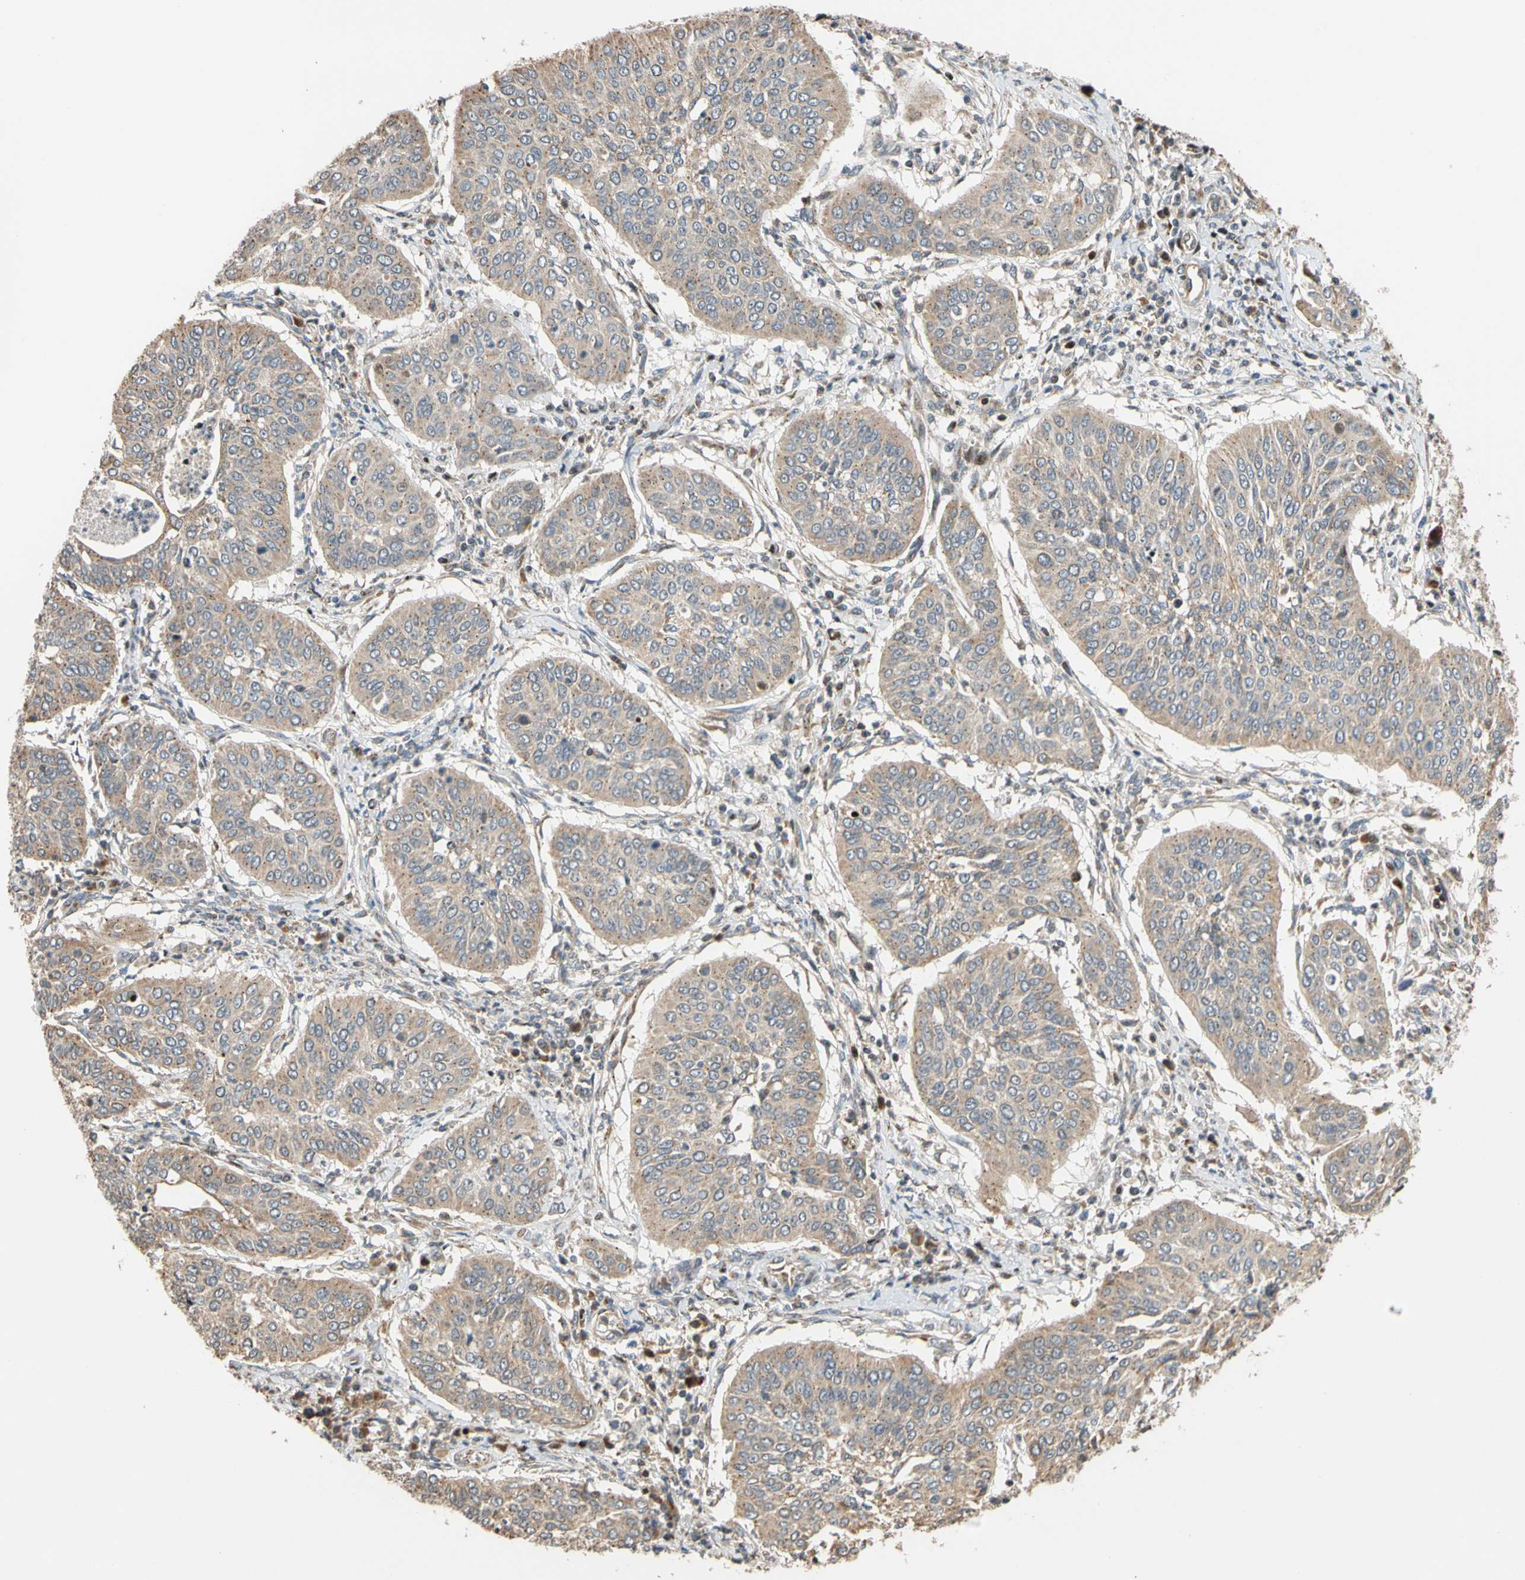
{"staining": {"intensity": "moderate", "quantity": ">75%", "location": "cytoplasmic/membranous"}, "tissue": "cervical cancer", "cell_type": "Tumor cells", "image_type": "cancer", "snomed": [{"axis": "morphology", "description": "Normal tissue, NOS"}, {"axis": "morphology", "description": "Squamous cell carcinoma, NOS"}, {"axis": "topography", "description": "Cervix"}], "caption": "Tumor cells exhibit medium levels of moderate cytoplasmic/membranous staining in about >75% of cells in human cervical cancer (squamous cell carcinoma). The staining was performed using DAB, with brown indicating positive protein expression. Nuclei are stained blue with hematoxylin.", "gene": "IP6K2", "patient": {"sex": "female", "age": 39}}